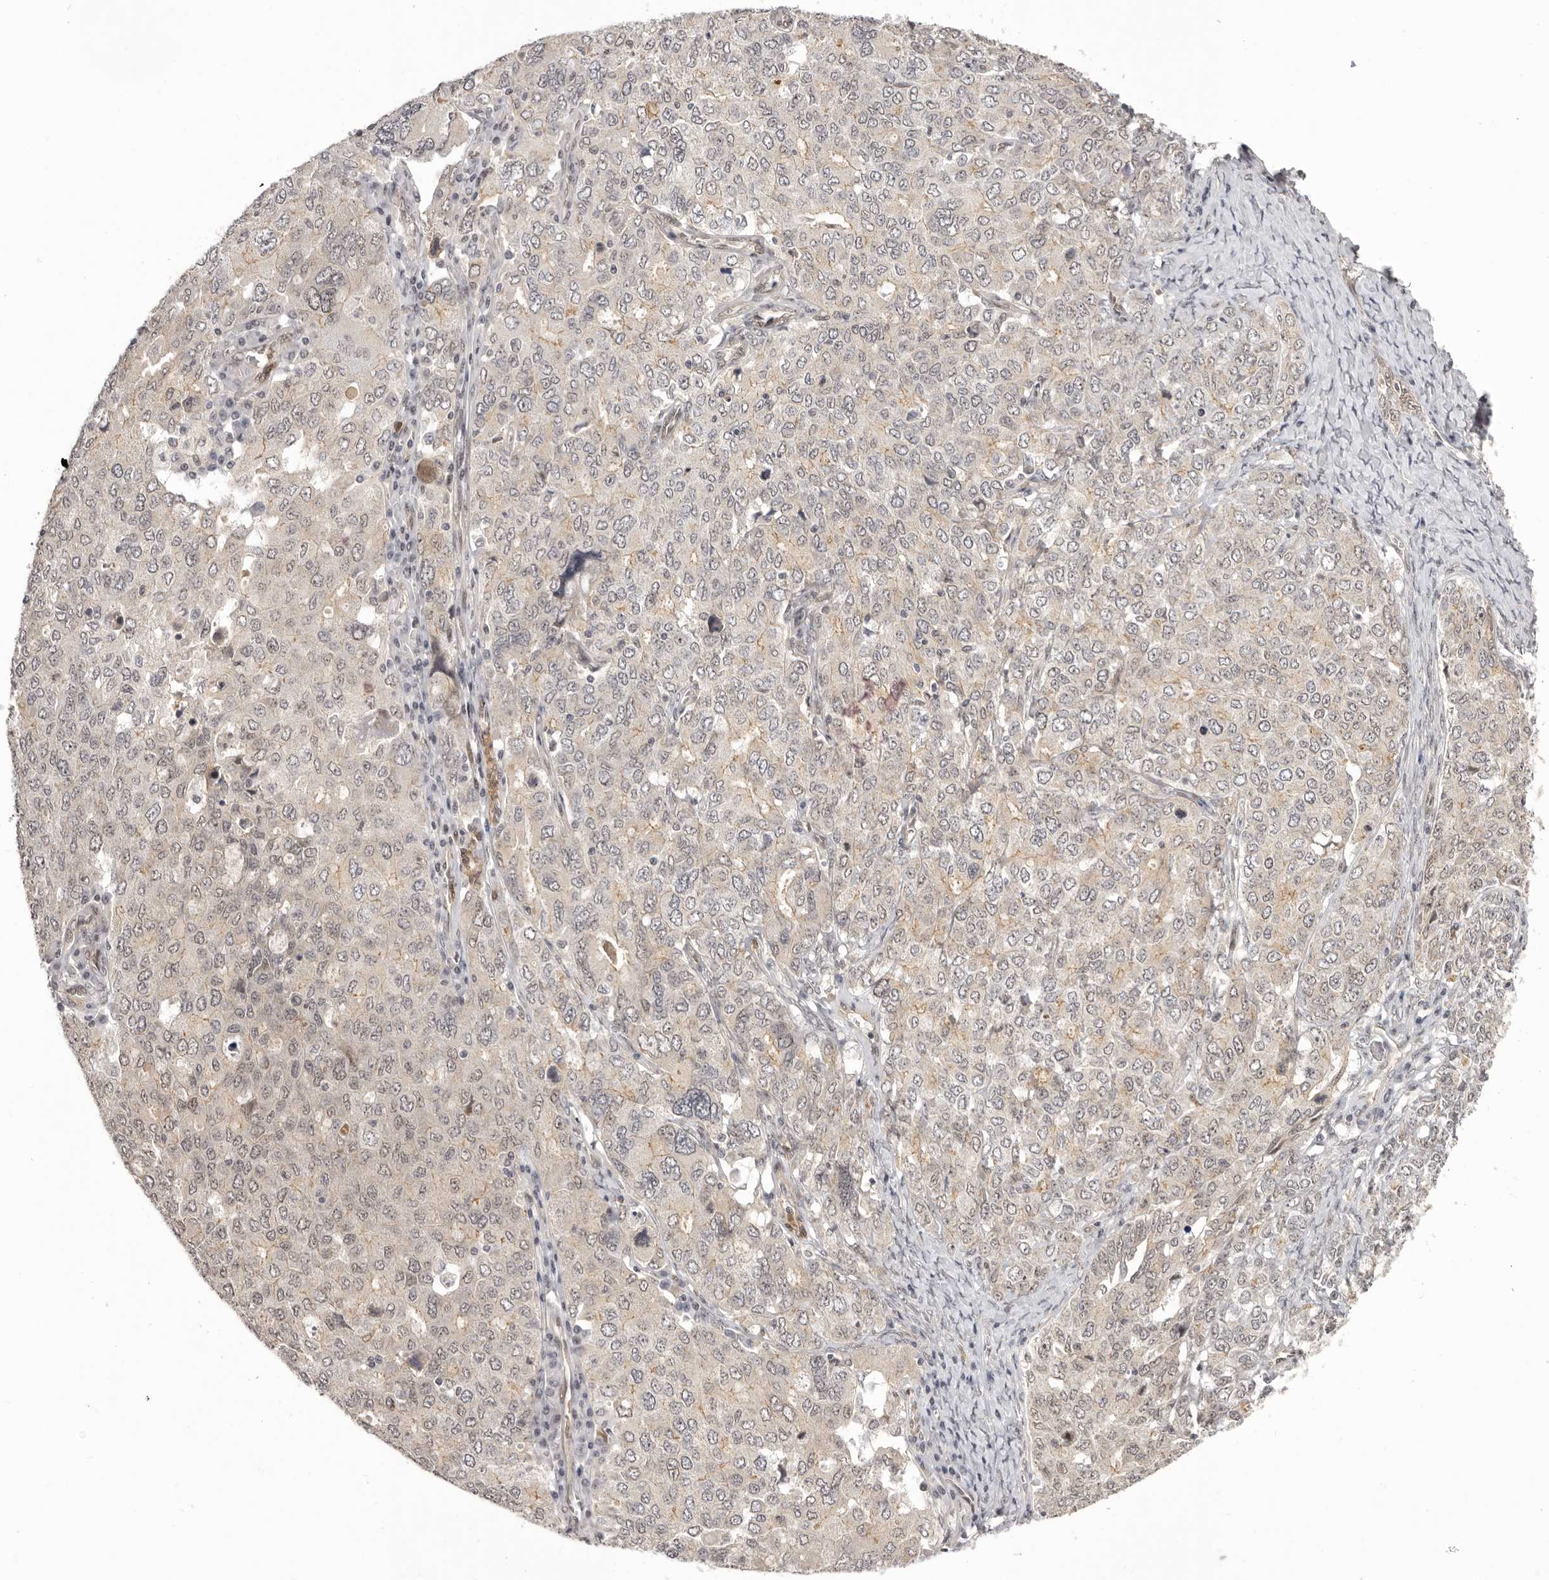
{"staining": {"intensity": "negative", "quantity": "none", "location": "none"}, "tissue": "ovarian cancer", "cell_type": "Tumor cells", "image_type": "cancer", "snomed": [{"axis": "morphology", "description": "Carcinoma, endometroid"}, {"axis": "topography", "description": "Ovary"}], "caption": "There is no significant positivity in tumor cells of ovarian cancer (endometroid carcinoma).", "gene": "RNF2", "patient": {"sex": "female", "age": 62}}